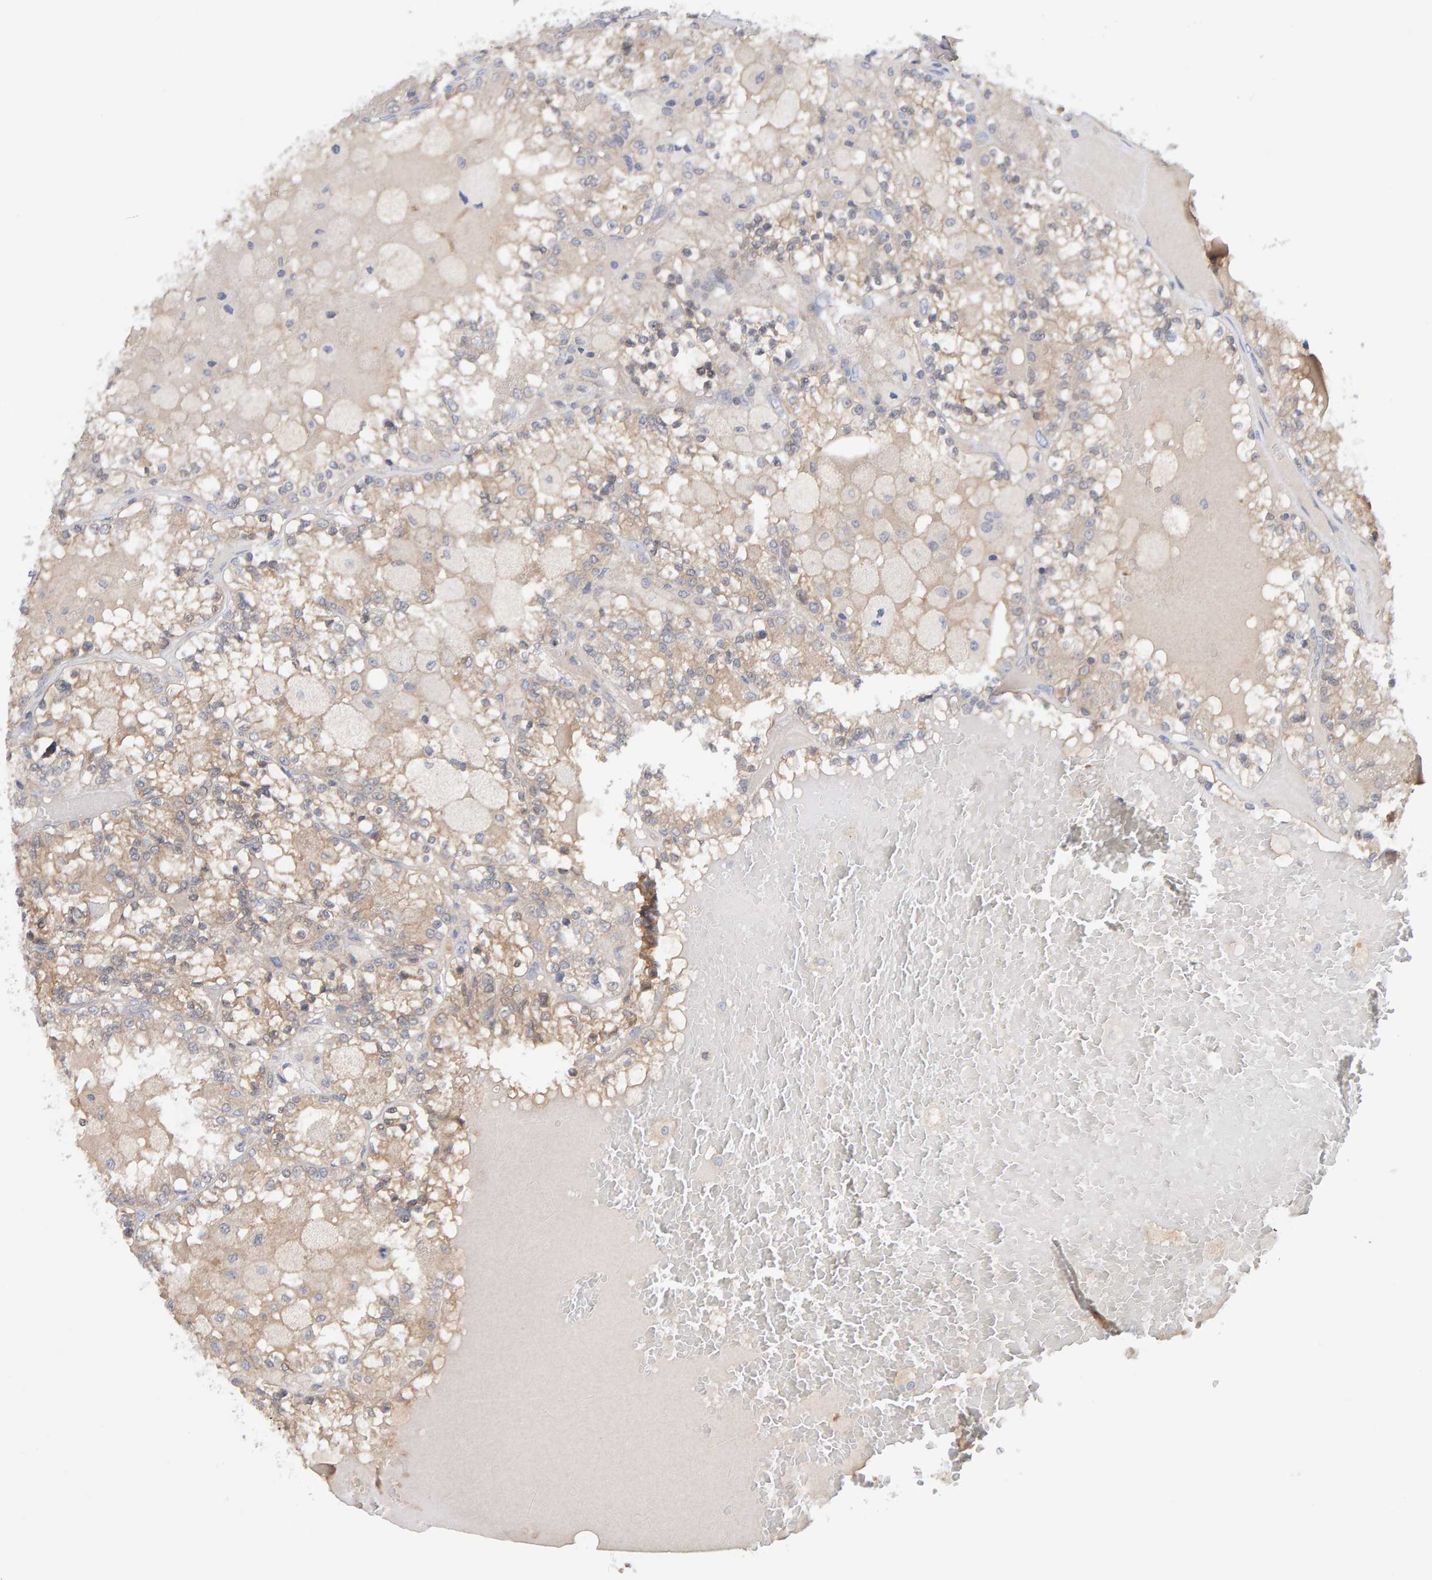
{"staining": {"intensity": "weak", "quantity": "<25%", "location": "cytoplasmic/membranous"}, "tissue": "renal cancer", "cell_type": "Tumor cells", "image_type": "cancer", "snomed": [{"axis": "morphology", "description": "Adenocarcinoma, NOS"}, {"axis": "topography", "description": "Kidney"}], "caption": "Tumor cells are negative for brown protein staining in renal adenocarcinoma.", "gene": "TATDN1", "patient": {"sex": "female", "age": 56}}